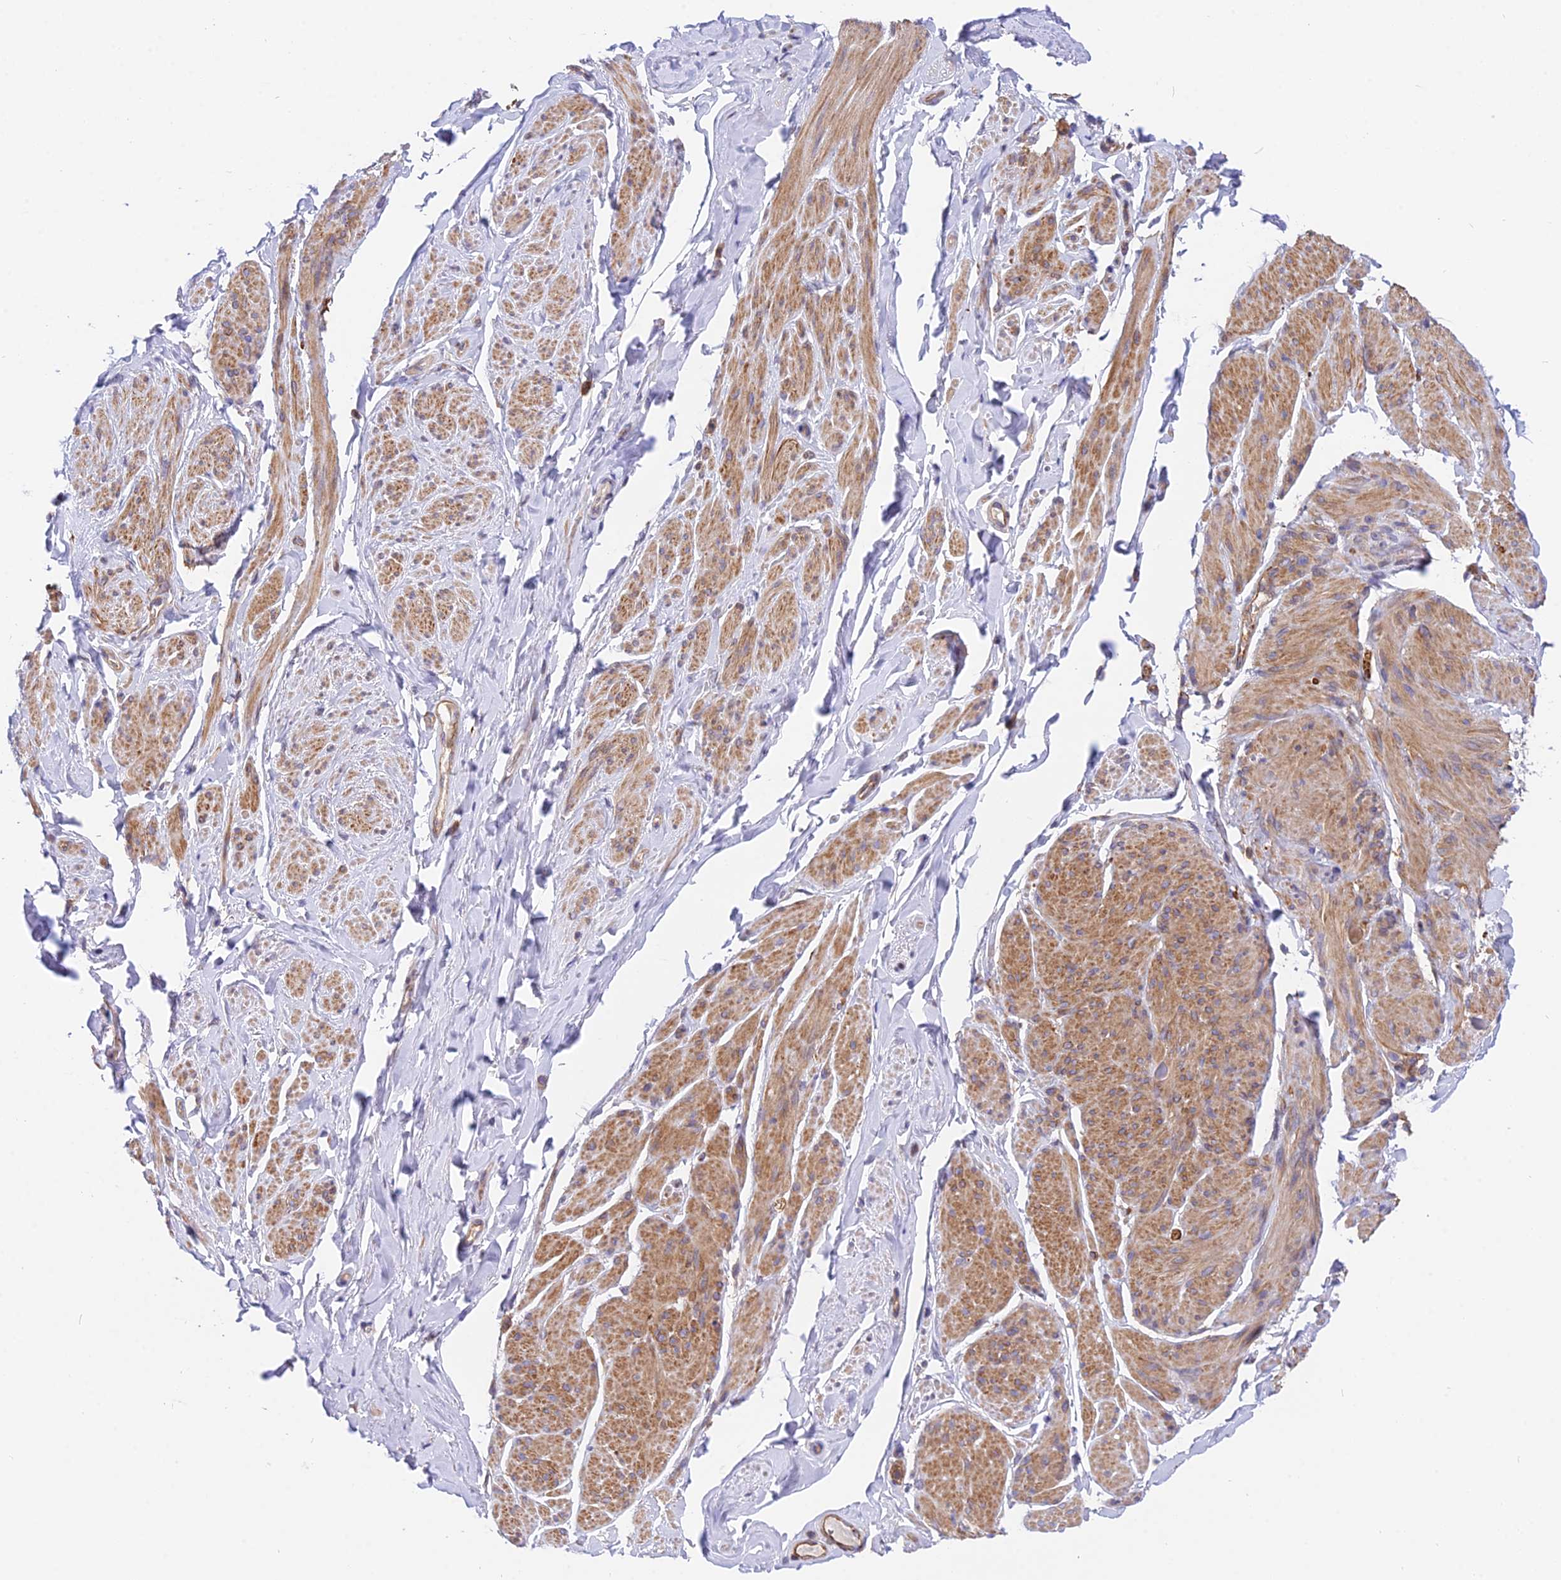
{"staining": {"intensity": "moderate", "quantity": ">75%", "location": "cytoplasmic/membranous"}, "tissue": "smooth muscle", "cell_type": "Smooth muscle cells", "image_type": "normal", "snomed": [{"axis": "morphology", "description": "Normal tissue, NOS"}, {"axis": "topography", "description": "Smooth muscle"}, {"axis": "topography", "description": "Peripheral nerve tissue"}], "caption": "Immunohistochemistry photomicrograph of unremarkable smooth muscle stained for a protein (brown), which shows medium levels of moderate cytoplasmic/membranous expression in about >75% of smooth muscle cells.", "gene": "TRIM43B", "patient": {"sex": "male", "age": 69}}